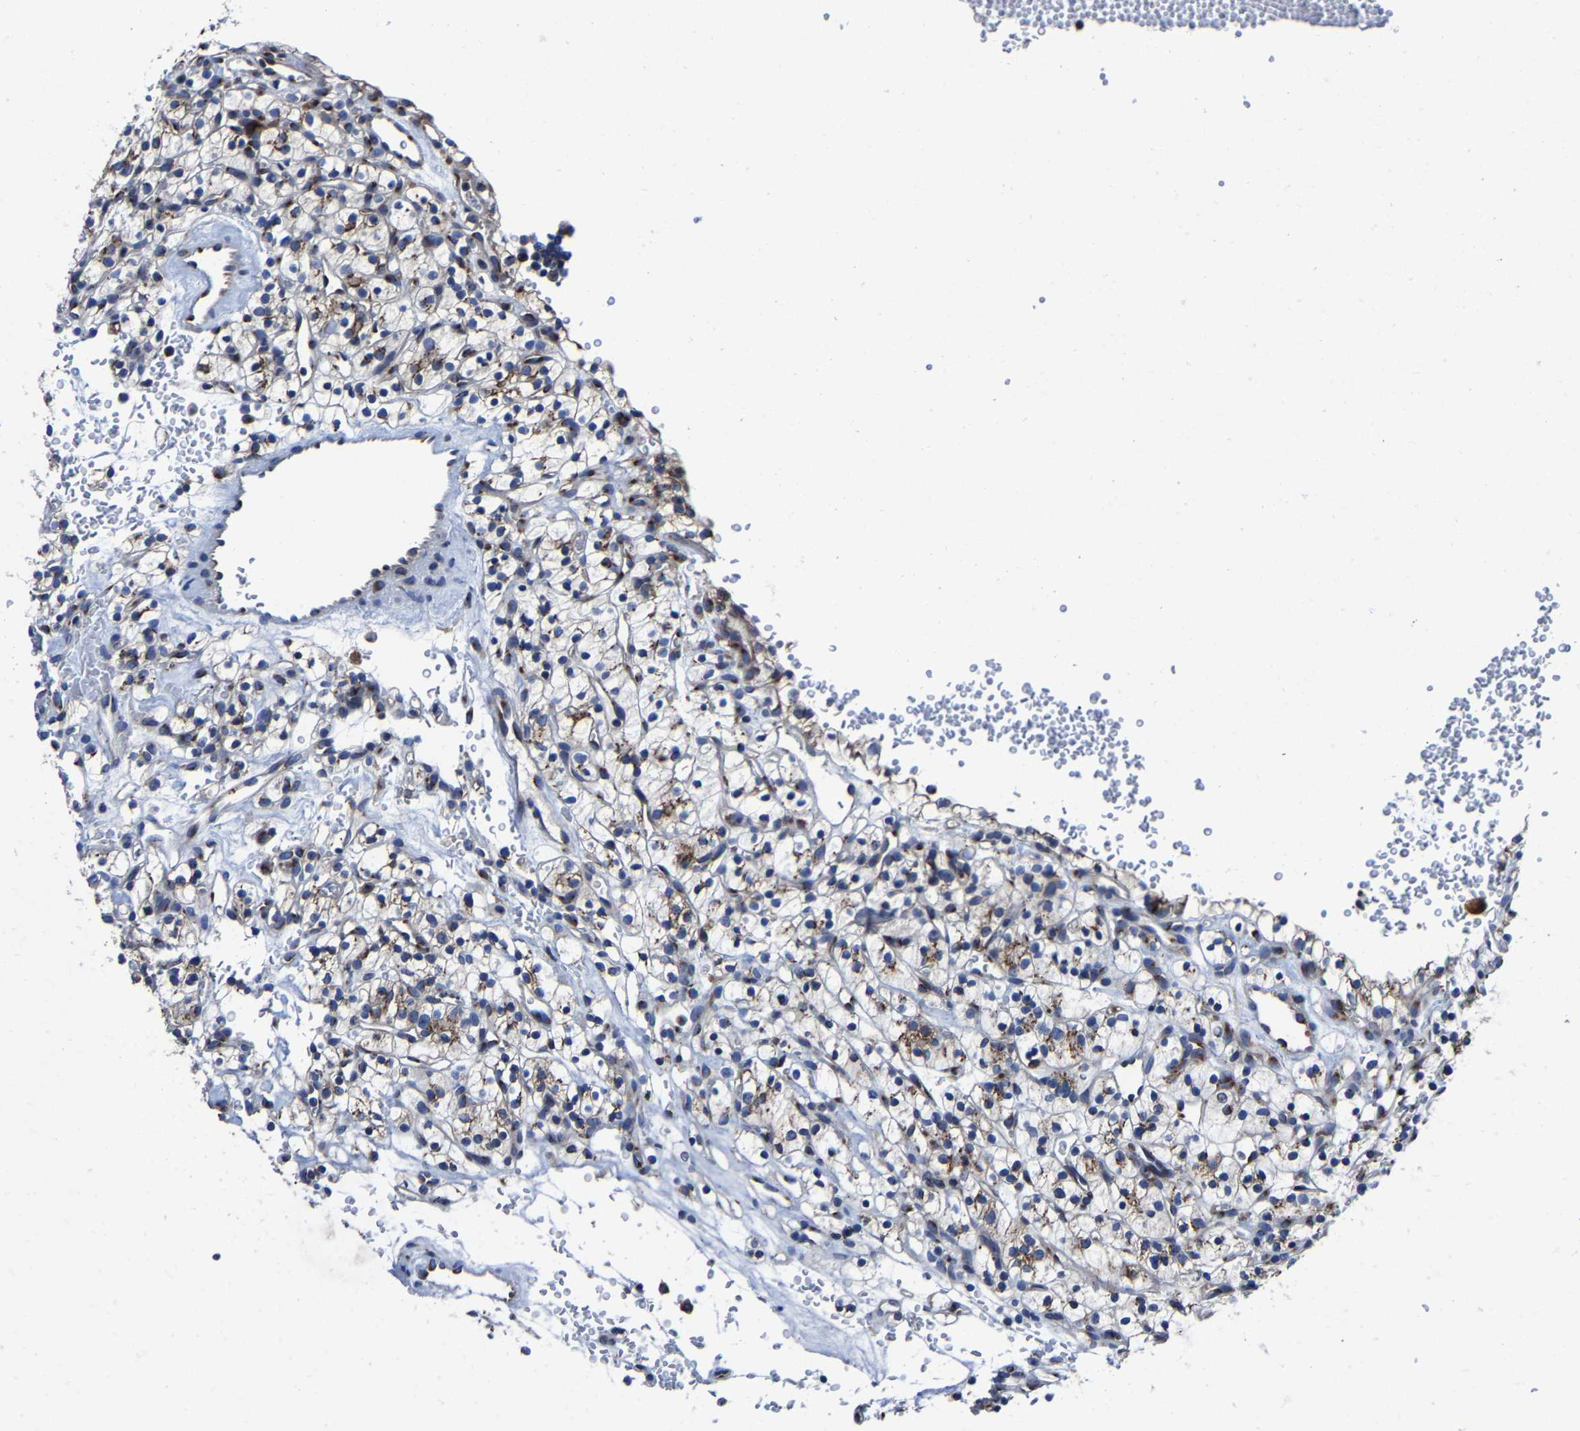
{"staining": {"intensity": "moderate", "quantity": "25%-75%", "location": "cytoplasmic/membranous"}, "tissue": "renal cancer", "cell_type": "Tumor cells", "image_type": "cancer", "snomed": [{"axis": "morphology", "description": "Adenocarcinoma, NOS"}, {"axis": "topography", "description": "Kidney"}], "caption": "Renal cancer tissue displays moderate cytoplasmic/membranous positivity in about 25%-75% of tumor cells Nuclei are stained in blue.", "gene": "EBAG9", "patient": {"sex": "female", "age": 57}}